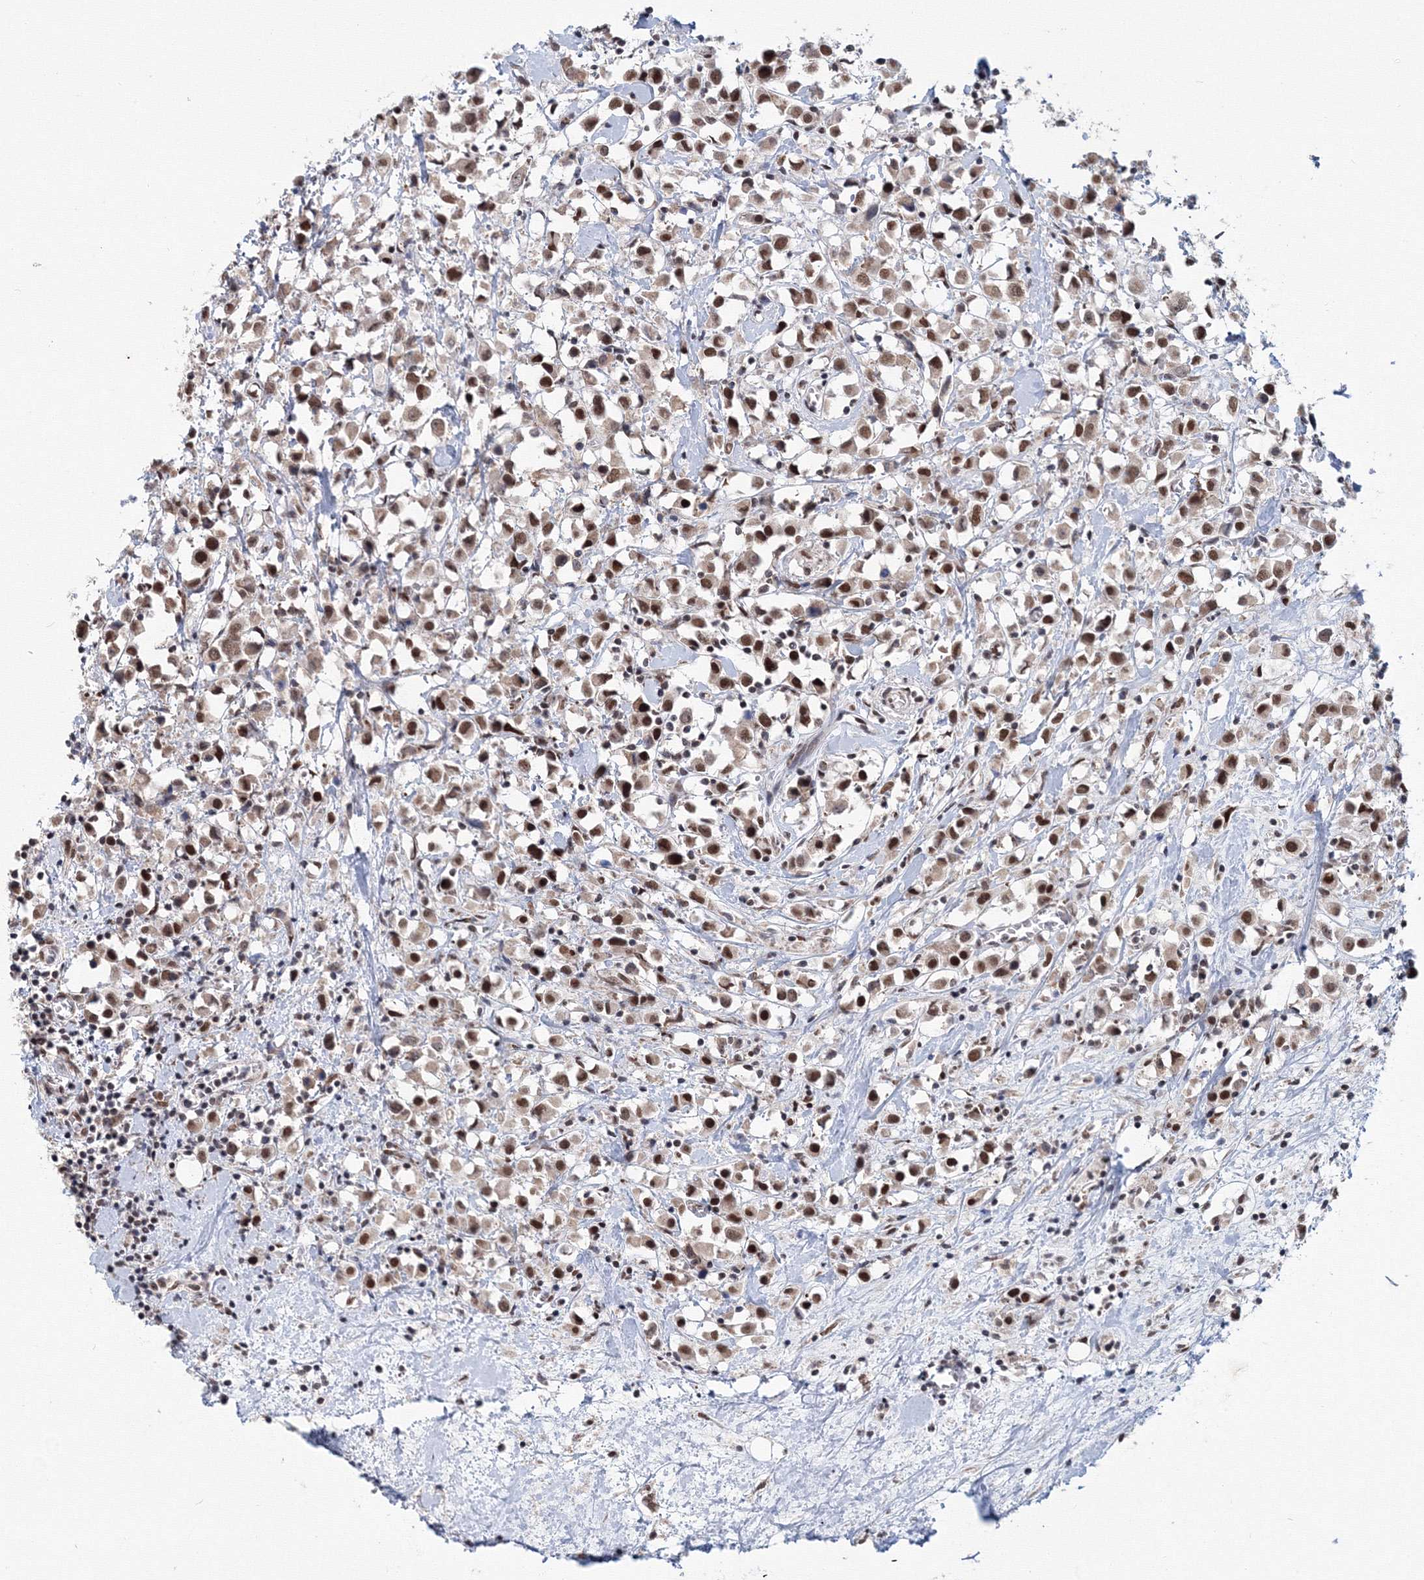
{"staining": {"intensity": "moderate", "quantity": ">75%", "location": "nuclear"}, "tissue": "breast cancer", "cell_type": "Tumor cells", "image_type": "cancer", "snomed": [{"axis": "morphology", "description": "Duct carcinoma"}, {"axis": "topography", "description": "Breast"}], "caption": "Breast cancer tissue demonstrates moderate nuclear staining in approximately >75% of tumor cells, visualized by immunohistochemistry.", "gene": "SF3B6", "patient": {"sex": "female", "age": 61}}